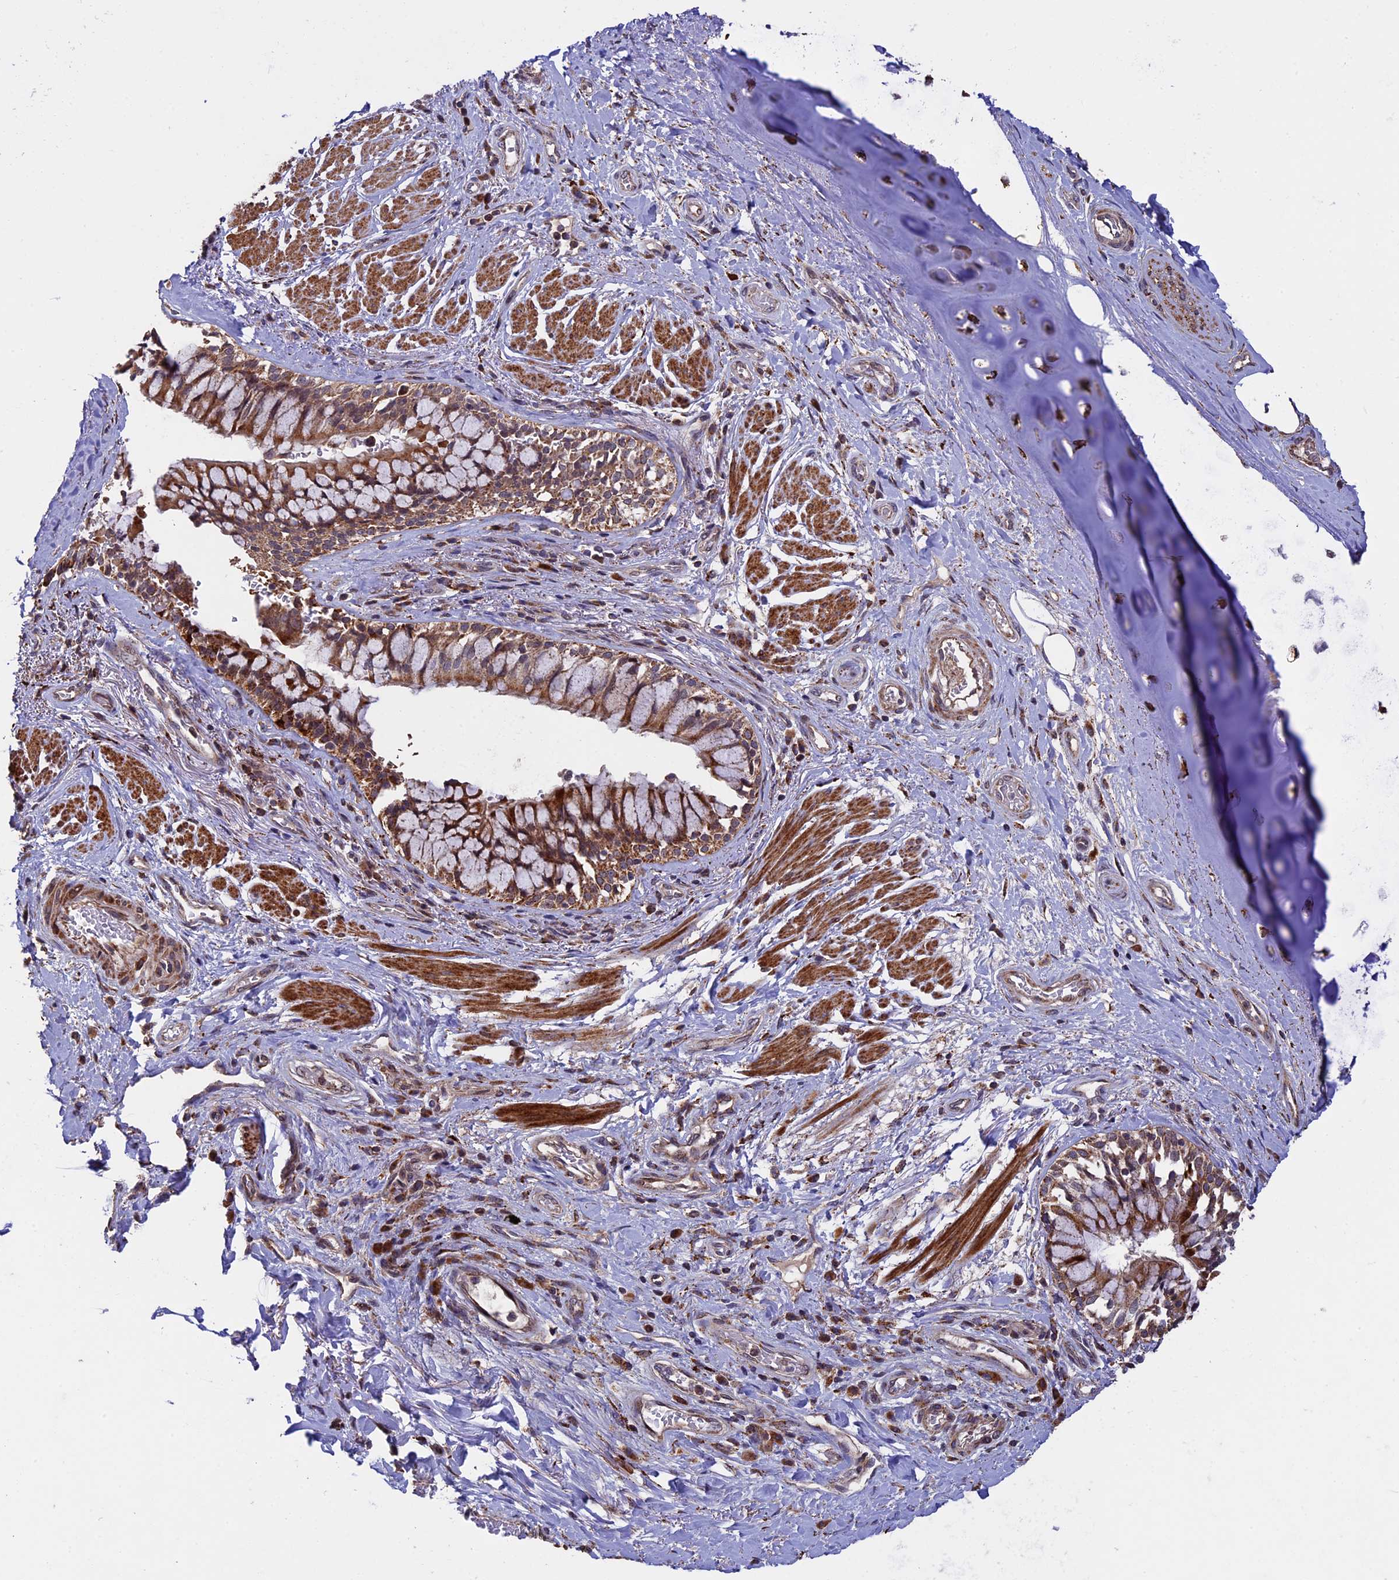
{"staining": {"intensity": "negative", "quantity": "none", "location": "none"}, "tissue": "adipose tissue", "cell_type": "Adipocytes", "image_type": "normal", "snomed": [{"axis": "morphology", "description": "Normal tissue, NOS"}, {"axis": "morphology", "description": "Squamous cell carcinoma, NOS"}, {"axis": "topography", "description": "Bronchus"}, {"axis": "topography", "description": "Lung"}], "caption": "Adipose tissue stained for a protein using IHC demonstrates no staining adipocytes.", "gene": "RNF17", "patient": {"sex": "male", "age": 64}}